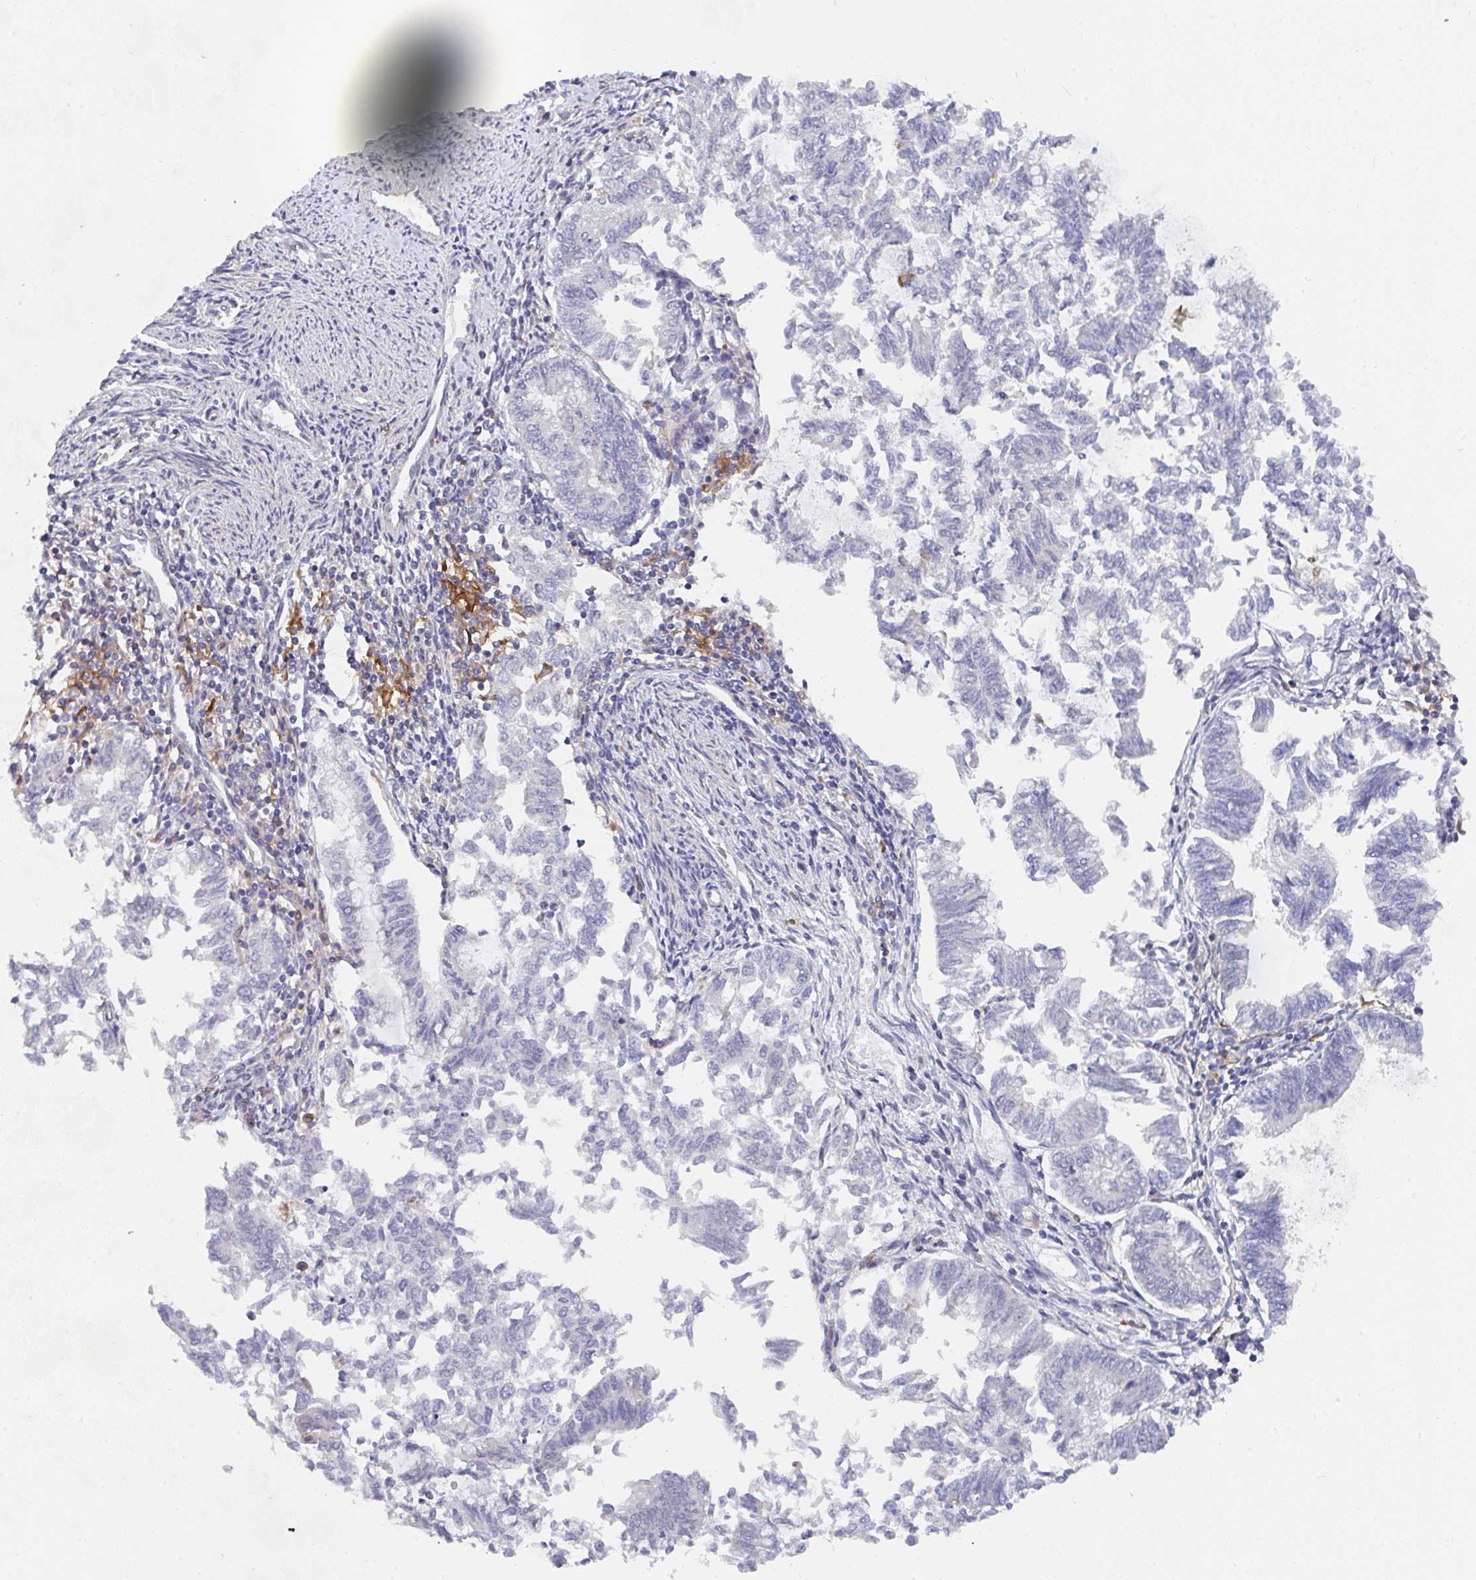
{"staining": {"intensity": "negative", "quantity": "none", "location": "none"}, "tissue": "endometrial cancer", "cell_type": "Tumor cells", "image_type": "cancer", "snomed": [{"axis": "morphology", "description": "Adenocarcinoma, NOS"}, {"axis": "topography", "description": "Endometrium"}], "caption": "There is no significant expression in tumor cells of endometrial cancer (adenocarcinoma).", "gene": "KLHL33", "patient": {"sex": "female", "age": 79}}